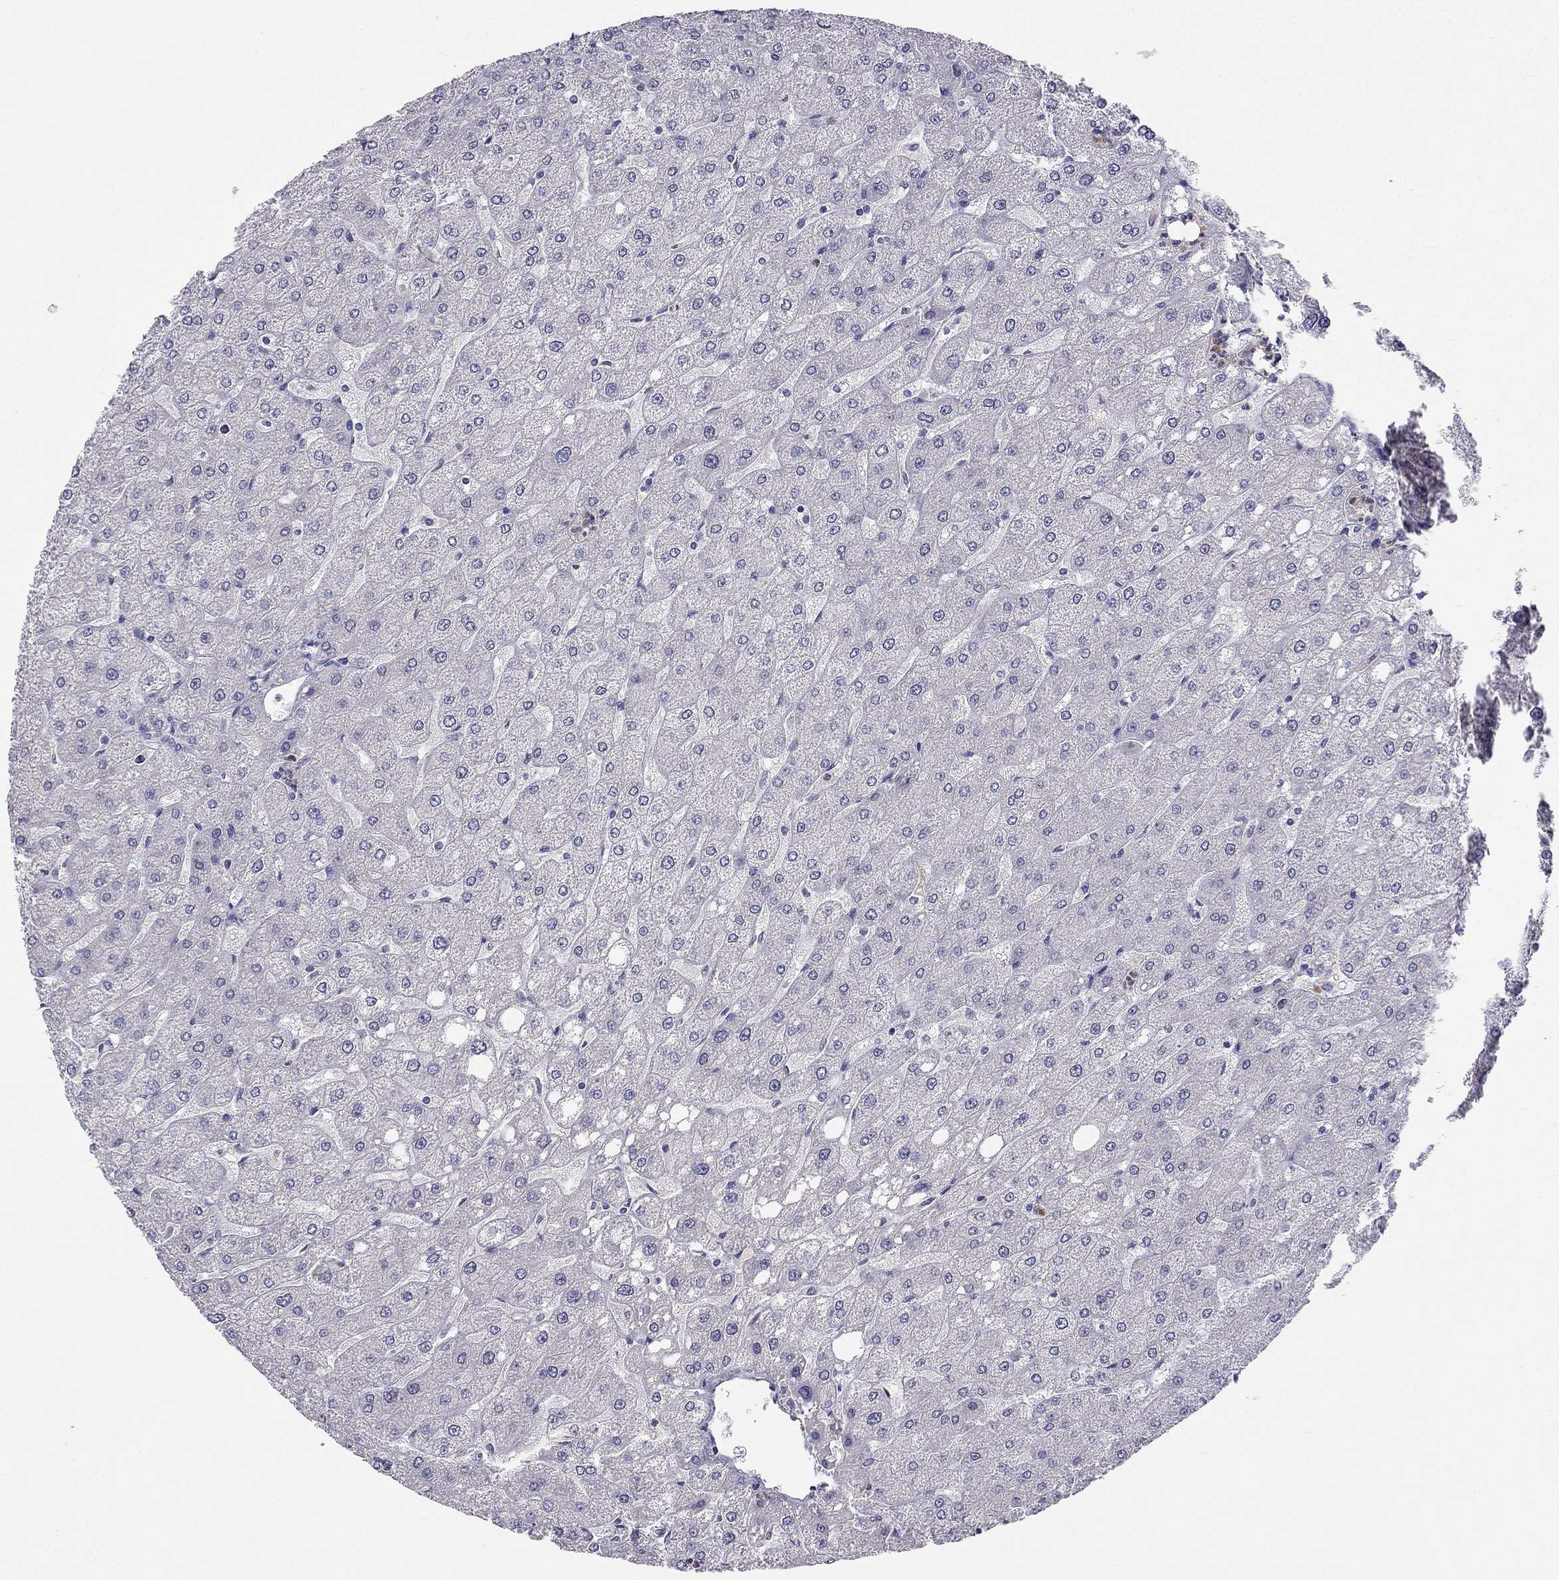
{"staining": {"intensity": "negative", "quantity": "none", "location": "none"}, "tissue": "liver", "cell_type": "Cholangiocytes", "image_type": "normal", "snomed": [{"axis": "morphology", "description": "Normal tissue, NOS"}, {"axis": "topography", "description": "Liver"}], "caption": "DAB immunohistochemical staining of unremarkable liver shows no significant staining in cholangiocytes.", "gene": "C16orf89", "patient": {"sex": "male", "age": 67}}